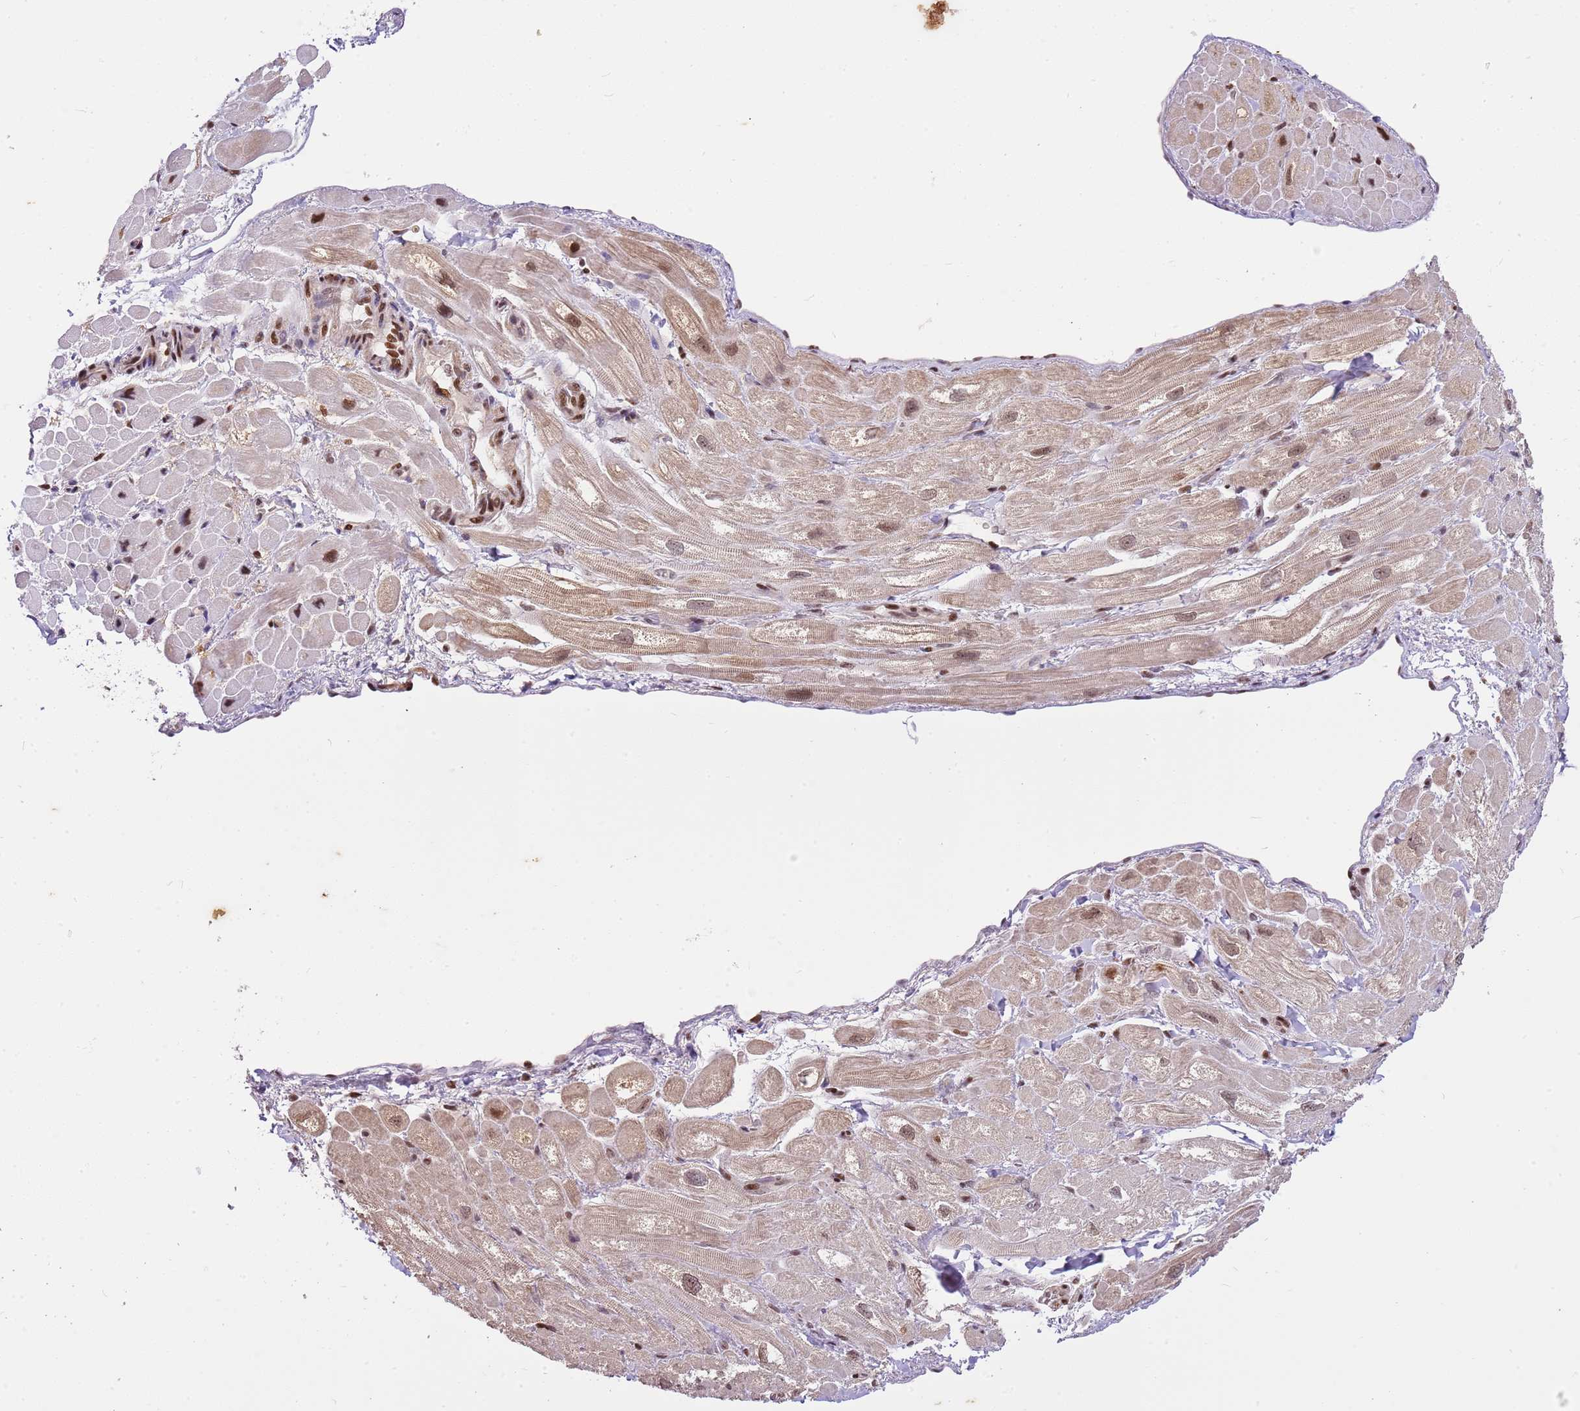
{"staining": {"intensity": "moderate", "quantity": "<25%", "location": "cytoplasmic/membranous,nuclear"}, "tissue": "heart muscle", "cell_type": "Cardiomyocytes", "image_type": "normal", "snomed": [{"axis": "morphology", "description": "Normal tissue, NOS"}, {"axis": "topography", "description": "Heart"}], "caption": "Protein staining by IHC demonstrates moderate cytoplasmic/membranous,nuclear staining in approximately <25% of cardiomyocytes in normal heart muscle.", "gene": "RFK", "patient": {"sex": "male", "age": 65}}